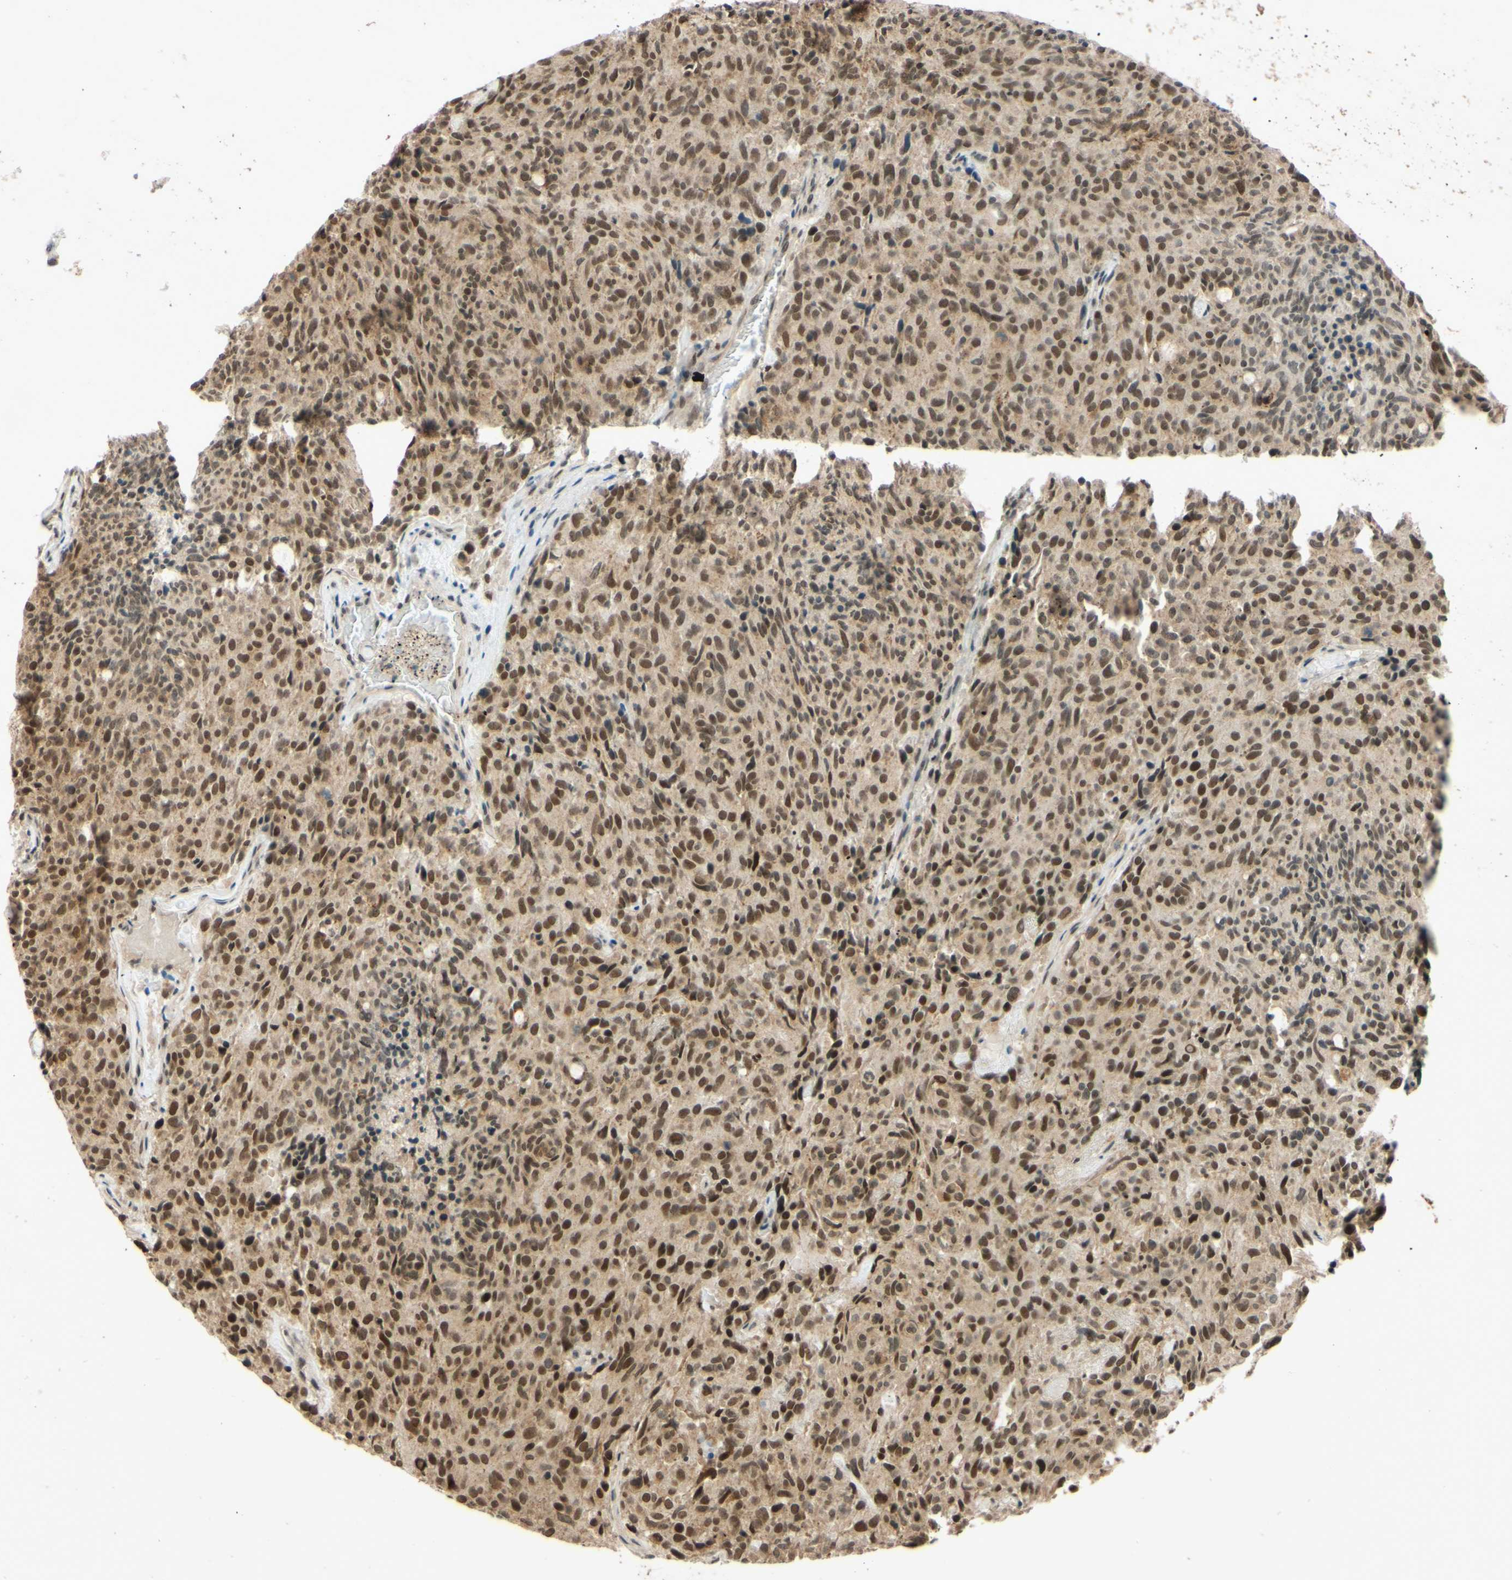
{"staining": {"intensity": "moderate", "quantity": ">75%", "location": "nuclear"}, "tissue": "carcinoid", "cell_type": "Tumor cells", "image_type": "cancer", "snomed": [{"axis": "morphology", "description": "Carcinoid, malignant, NOS"}, {"axis": "topography", "description": "Pancreas"}], "caption": "IHC of human malignant carcinoid shows medium levels of moderate nuclear expression in about >75% of tumor cells. The staining was performed using DAB (3,3'-diaminobenzidine), with brown indicating positive protein expression. Nuclei are stained blue with hematoxylin.", "gene": "SMARCB1", "patient": {"sex": "female", "age": 54}}